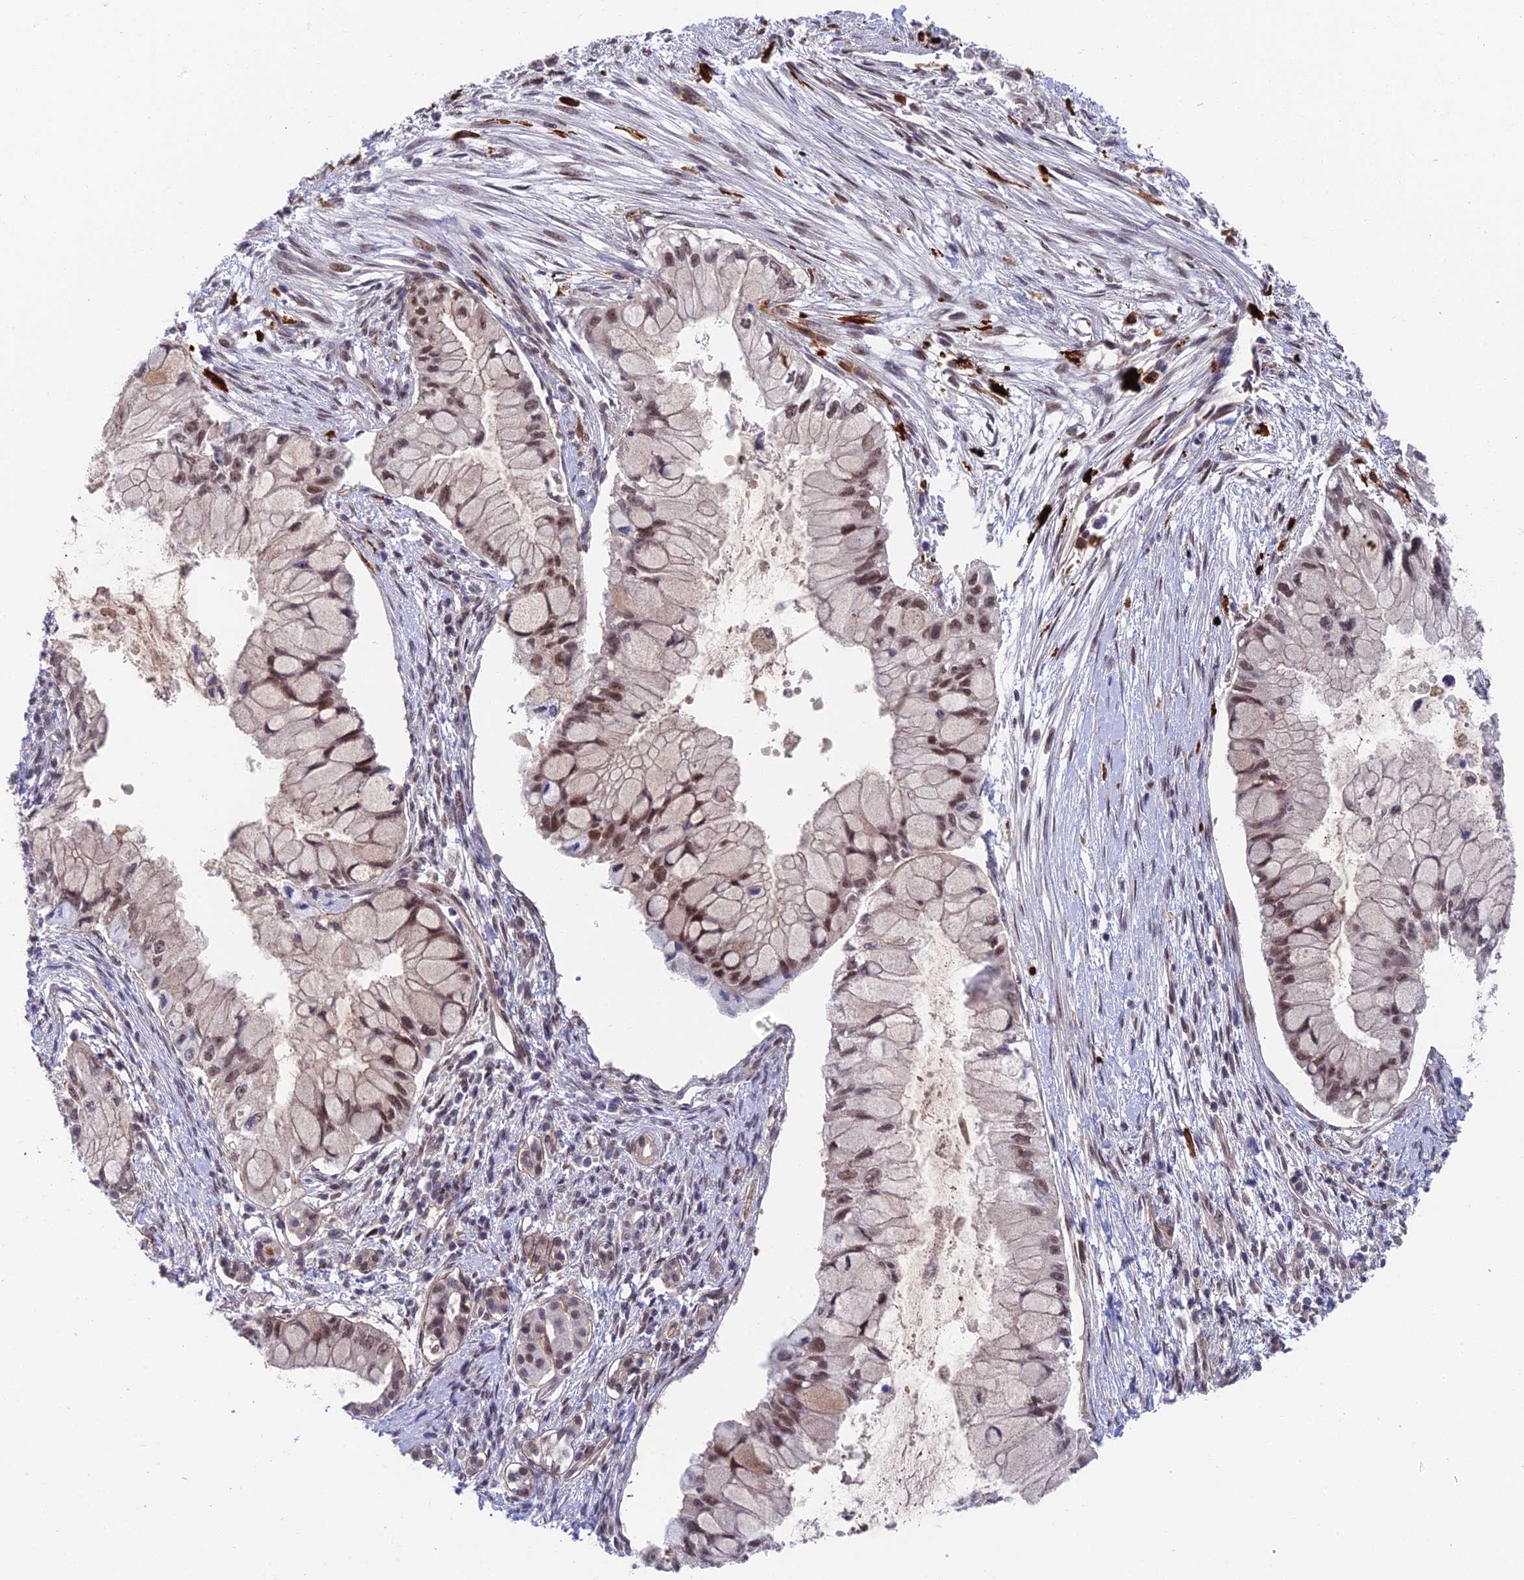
{"staining": {"intensity": "moderate", "quantity": ">75%", "location": "cytoplasmic/membranous,nuclear"}, "tissue": "pancreatic cancer", "cell_type": "Tumor cells", "image_type": "cancer", "snomed": [{"axis": "morphology", "description": "Adenocarcinoma, NOS"}, {"axis": "topography", "description": "Pancreas"}], "caption": "Immunohistochemistry image of human pancreatic cancer stained for a protein (brown), which displays medium levels of moderate cytoplasmic/membranous and nuclear staining in approximately >75% of tumor cells.", "gene": "NSMCE1", "patient": {"sex": "male", "age": 48}}